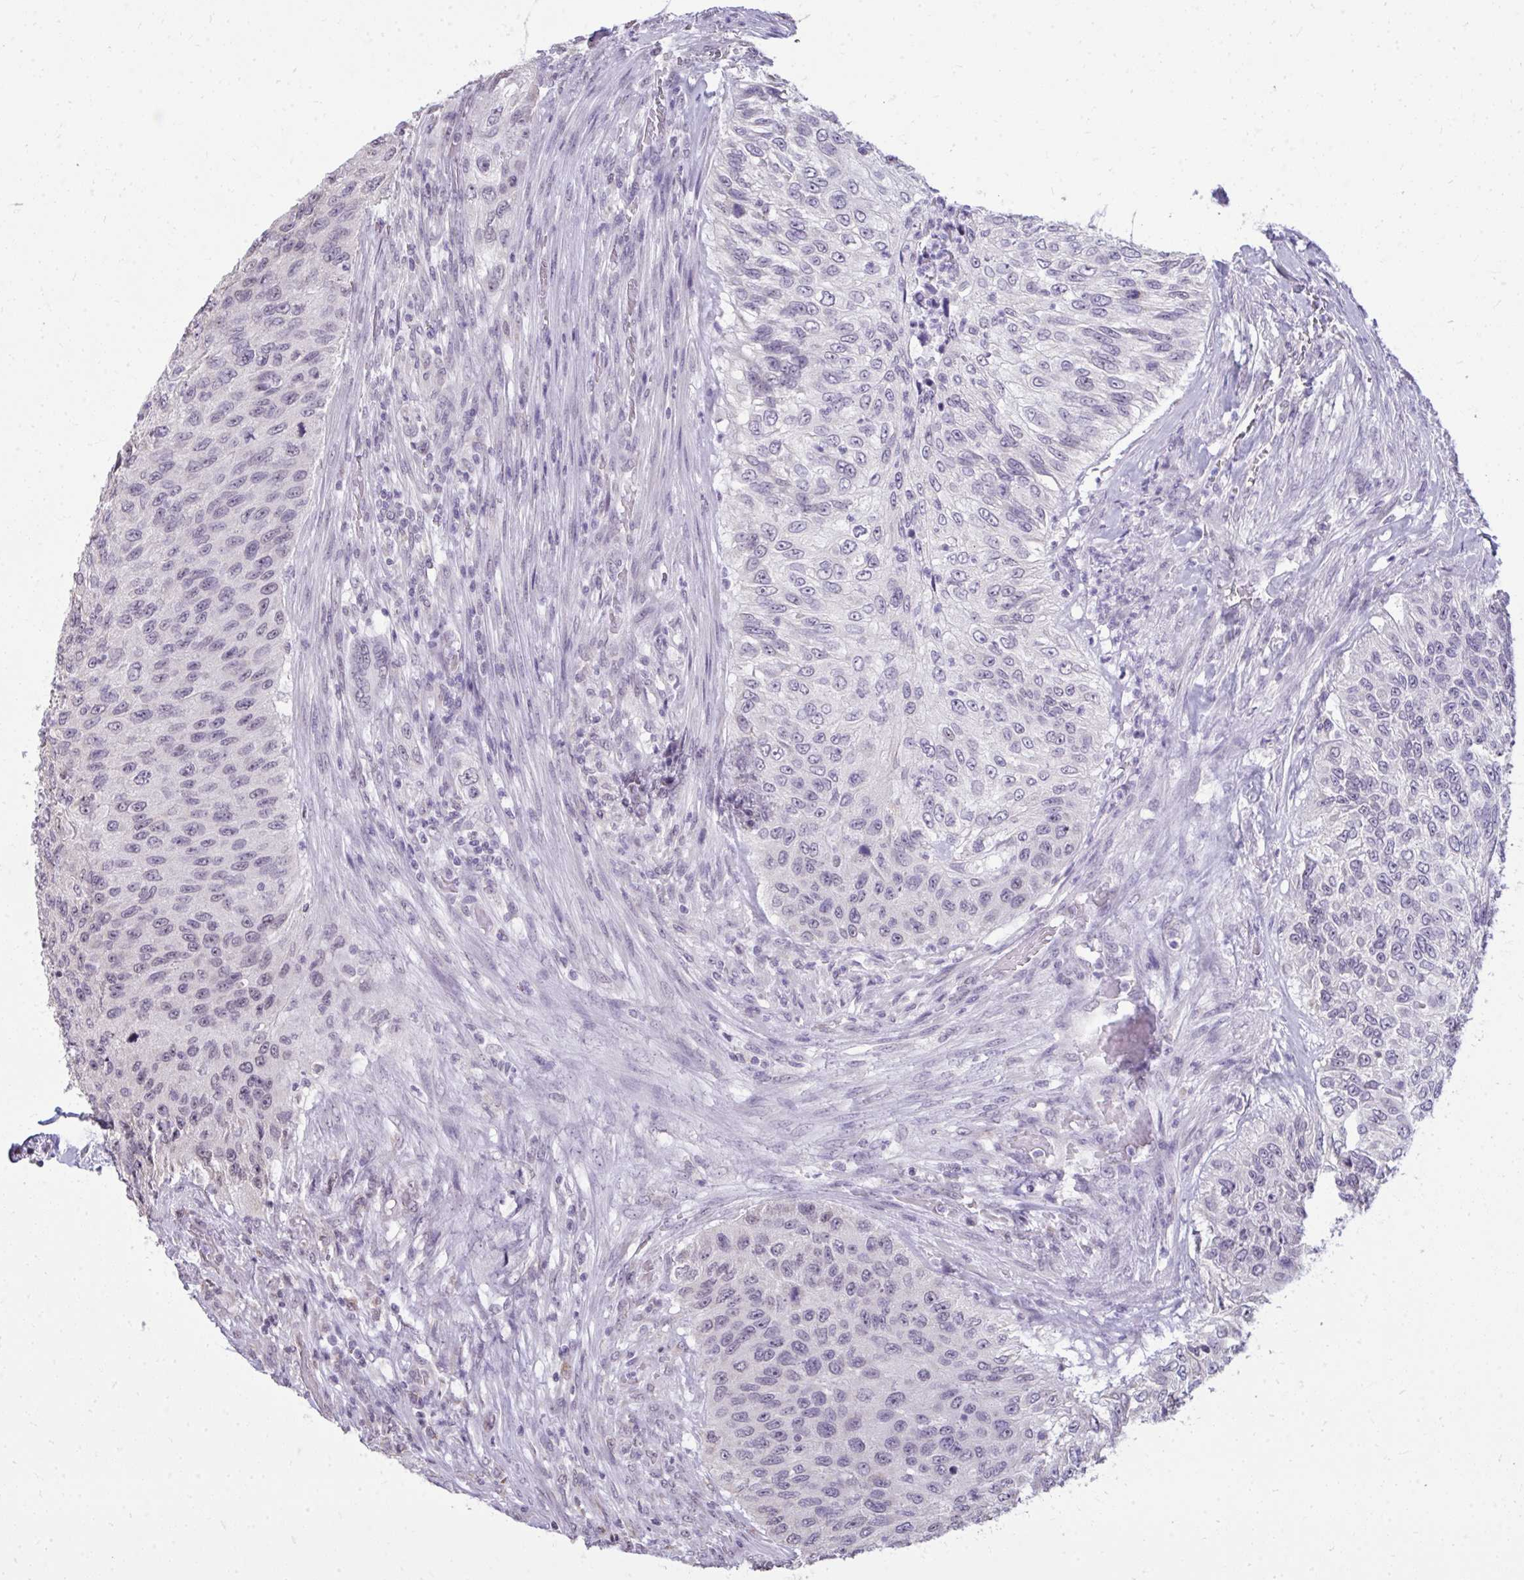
{"staining": {"intensity": "negative", "quantity": "none", "location": "none"}, "tissue": "urothelial cancer", "cell_type": "Tumor cells", "image_type": "cancer", "snomed": [{"axis": "morphology", "description": "Urothelial carcinoma, High grade"}, {"axis": "topography", "description": "Urinary bladder"}], "caption": "A high-resolution histopathology image shows immunohistochemistry staining of urothelial cancer, which shows no significant staining in tumor cells.", "gene": "NPPA", "patient": {"sex": "female", "age": 60}}